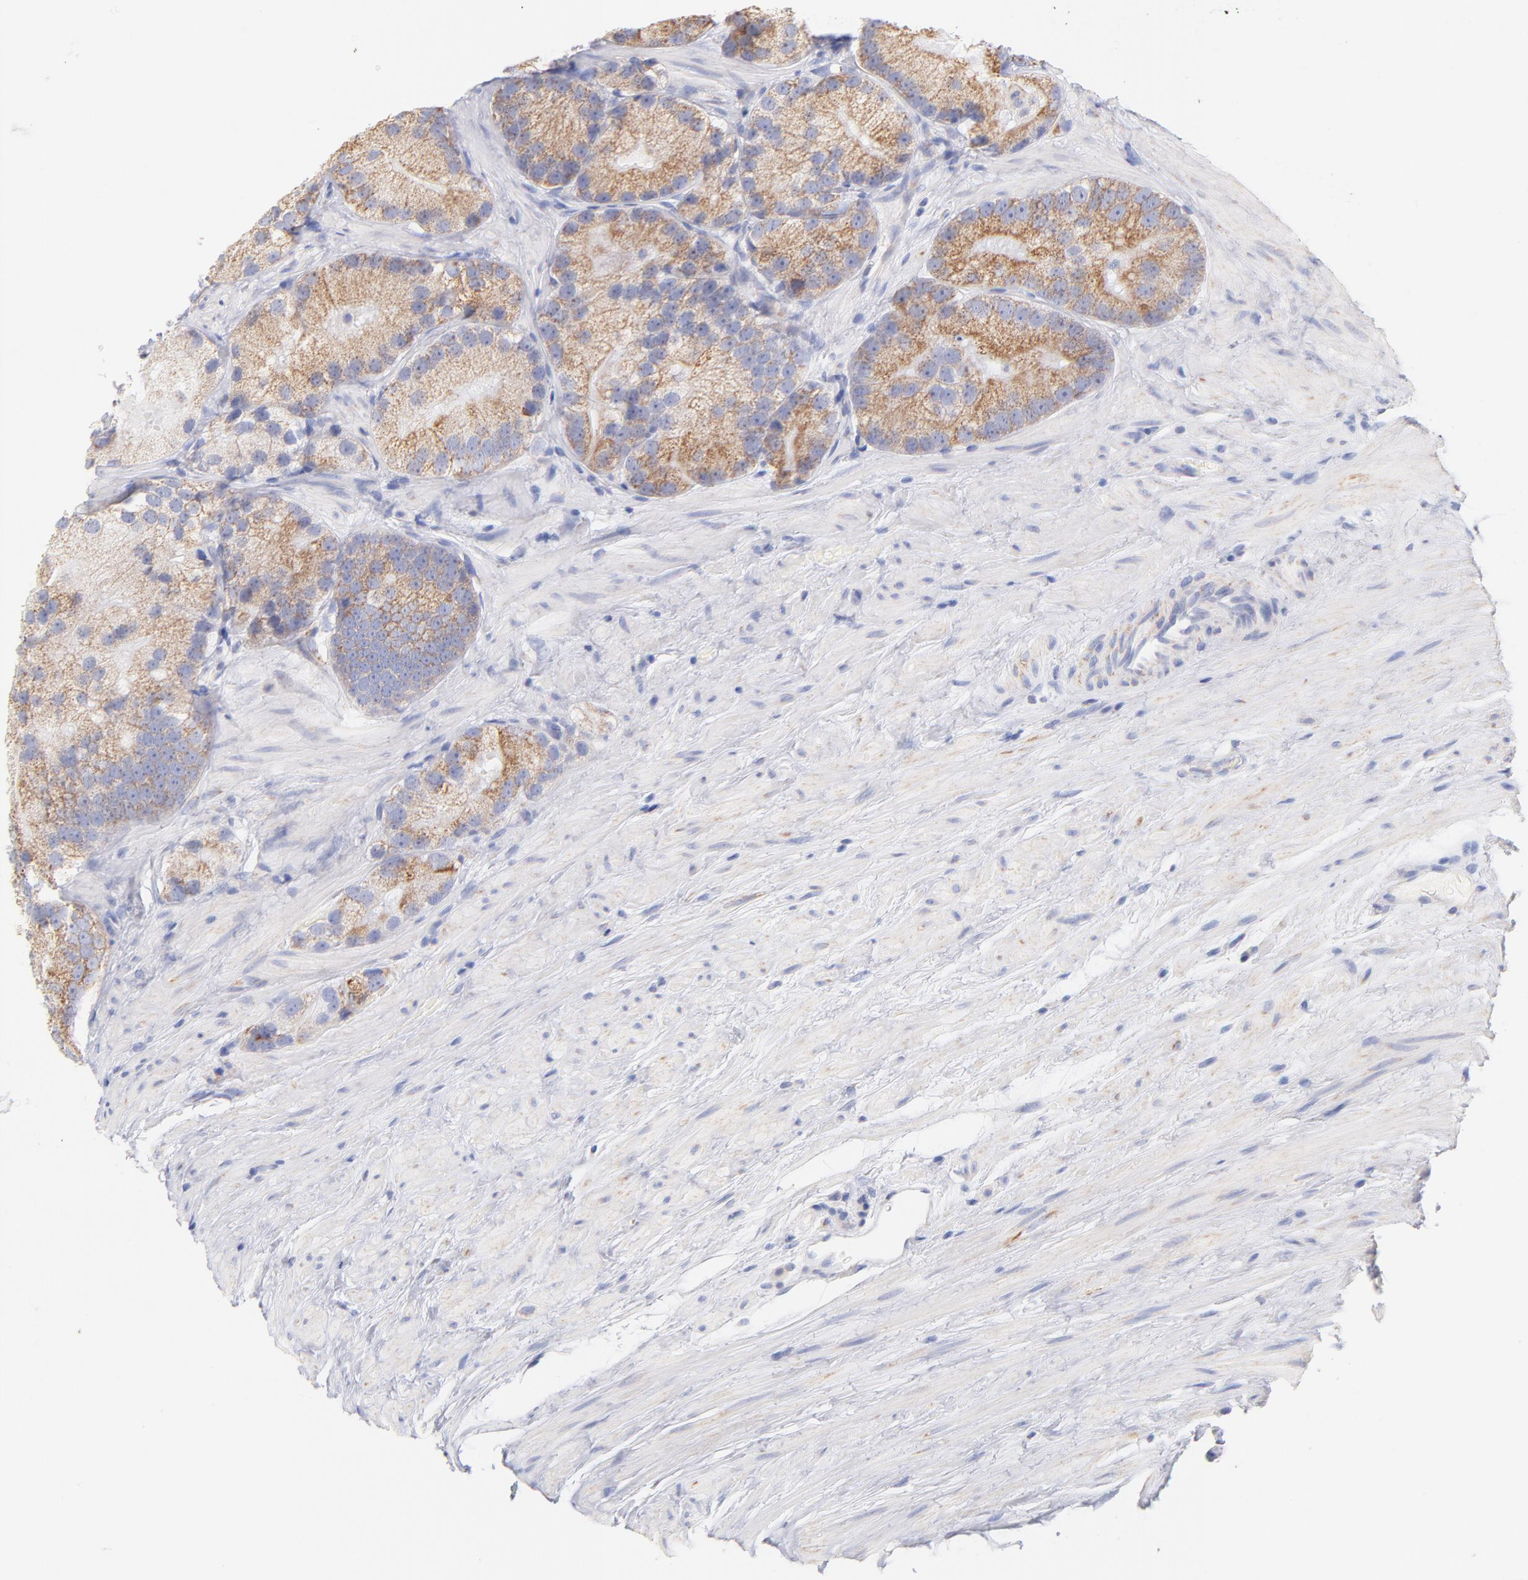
{"staining": {"intensity": "moderate", "quantity": ">75%", "location": "cytoplasmic/membranous"}, "tissue": "prostate cancer", "cell_type": "Tumor cells", "image_type": "cancer", "snomed": [{"axis": "morphology", "description": "Adenocarcinoma, Low grade"}, {"axis": "topography", "description": "Prostate"}], "caption": "Prostate cancer stained with a brown dye exhibits moderate cytoplasmic/membranous positive expression in approximately >75% of tumor cells.", "gene": "AIFM1", "patient": {"sex": "male", "age": 69}}